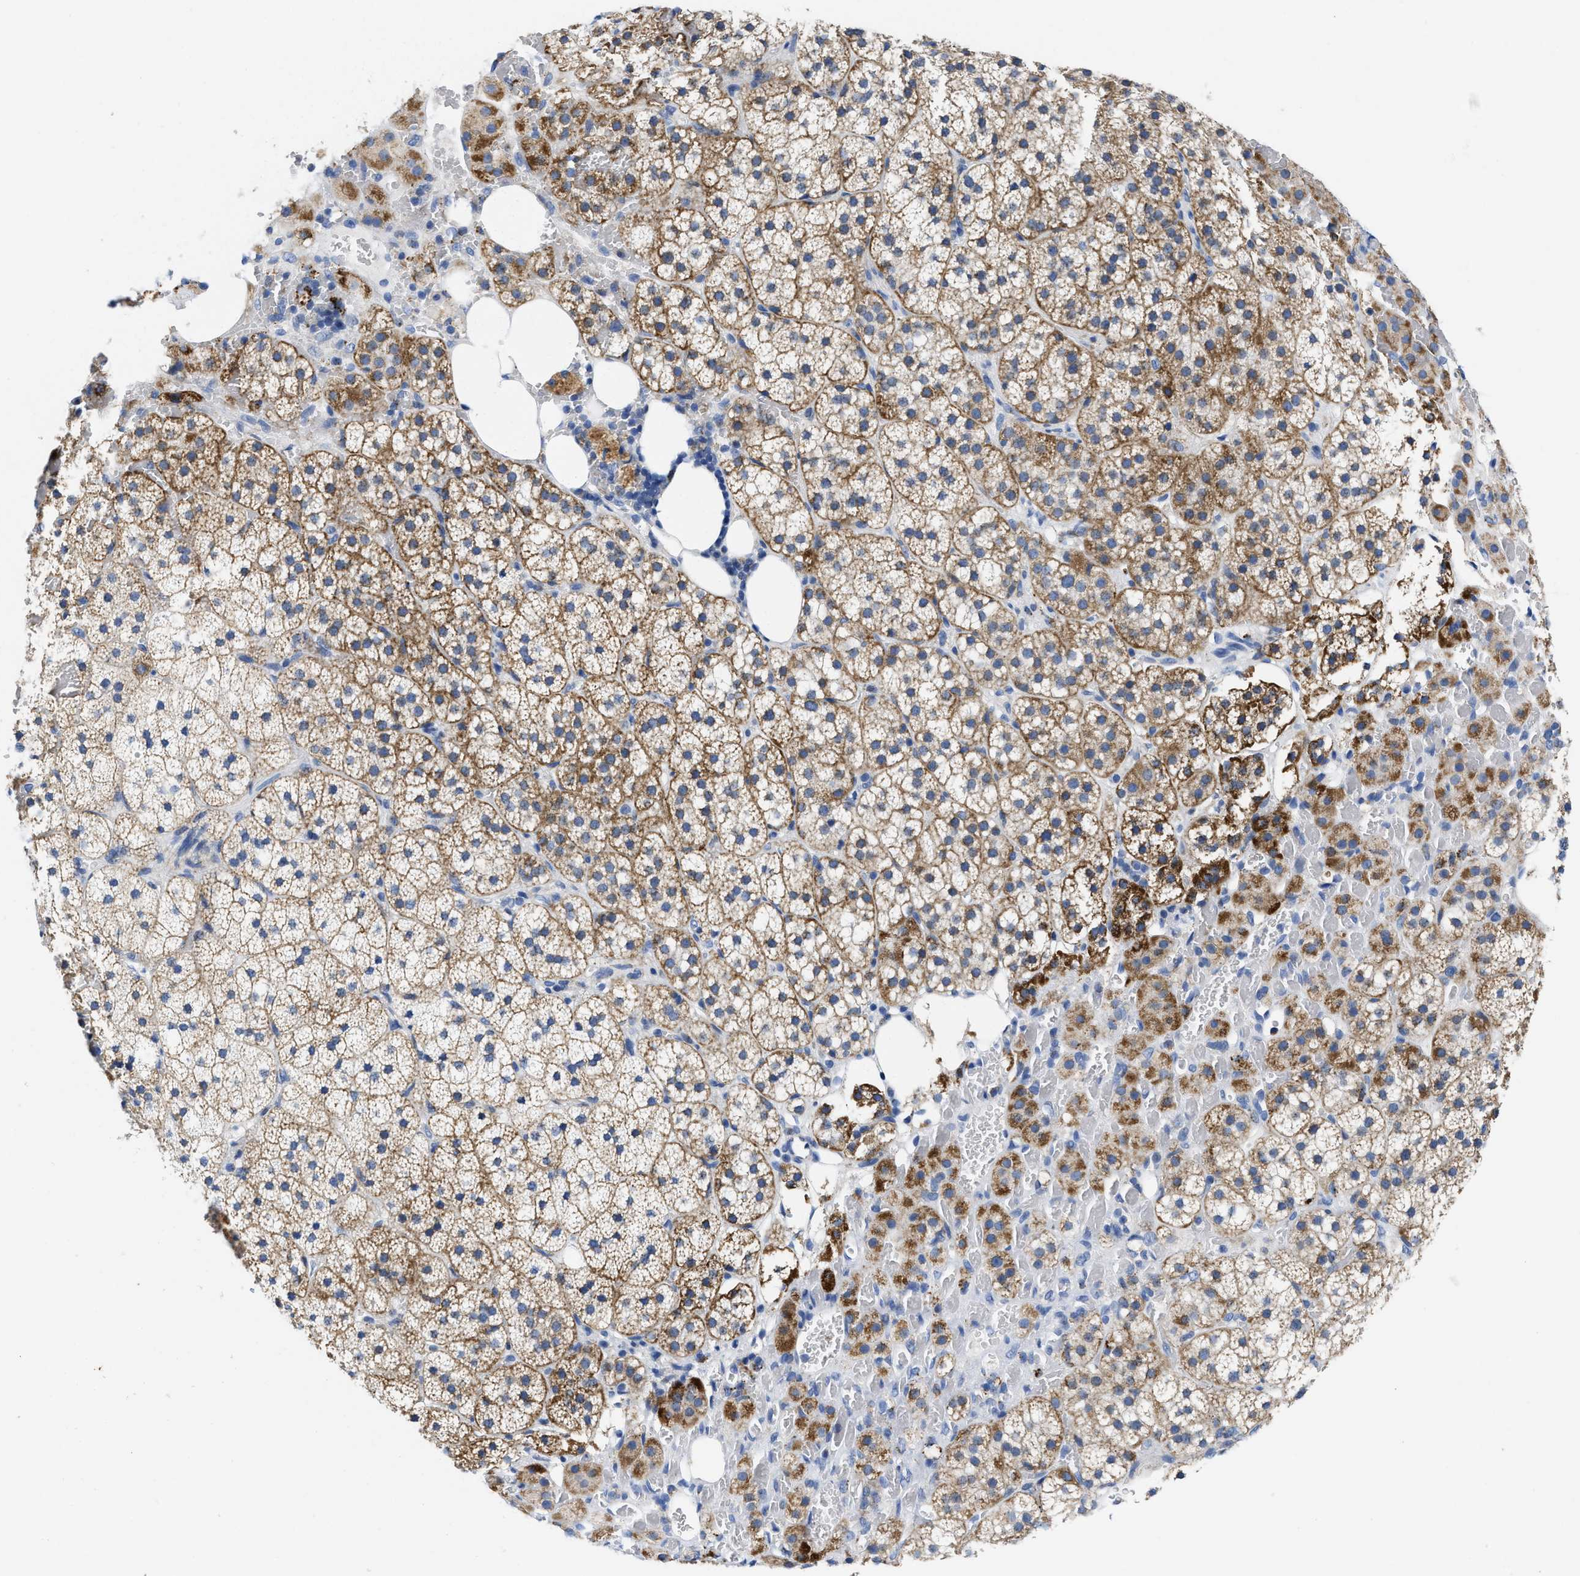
{"staining": {"intensity": "moderate", "quantity": ">75%", "location": "cytoplasmic/membranous"}, "tissue": "adrenal gland", "cell_type": "Glandular cells", "image_type": "normal", "snomed": [{"axis": "morphology", "description": "Normal tissue, NOS"}, {"axis": "topography", "description": "Adrenal gland"}], "caption": "Immunohistochemical staining of unremarkable human adrenal gland reveals >75% levels of moderate cytoplasmic/membranous protein staining in approximately >75% of glandular cells.", "gene": "TBRG4", "patient": {"sex": "female", "age": 59}}